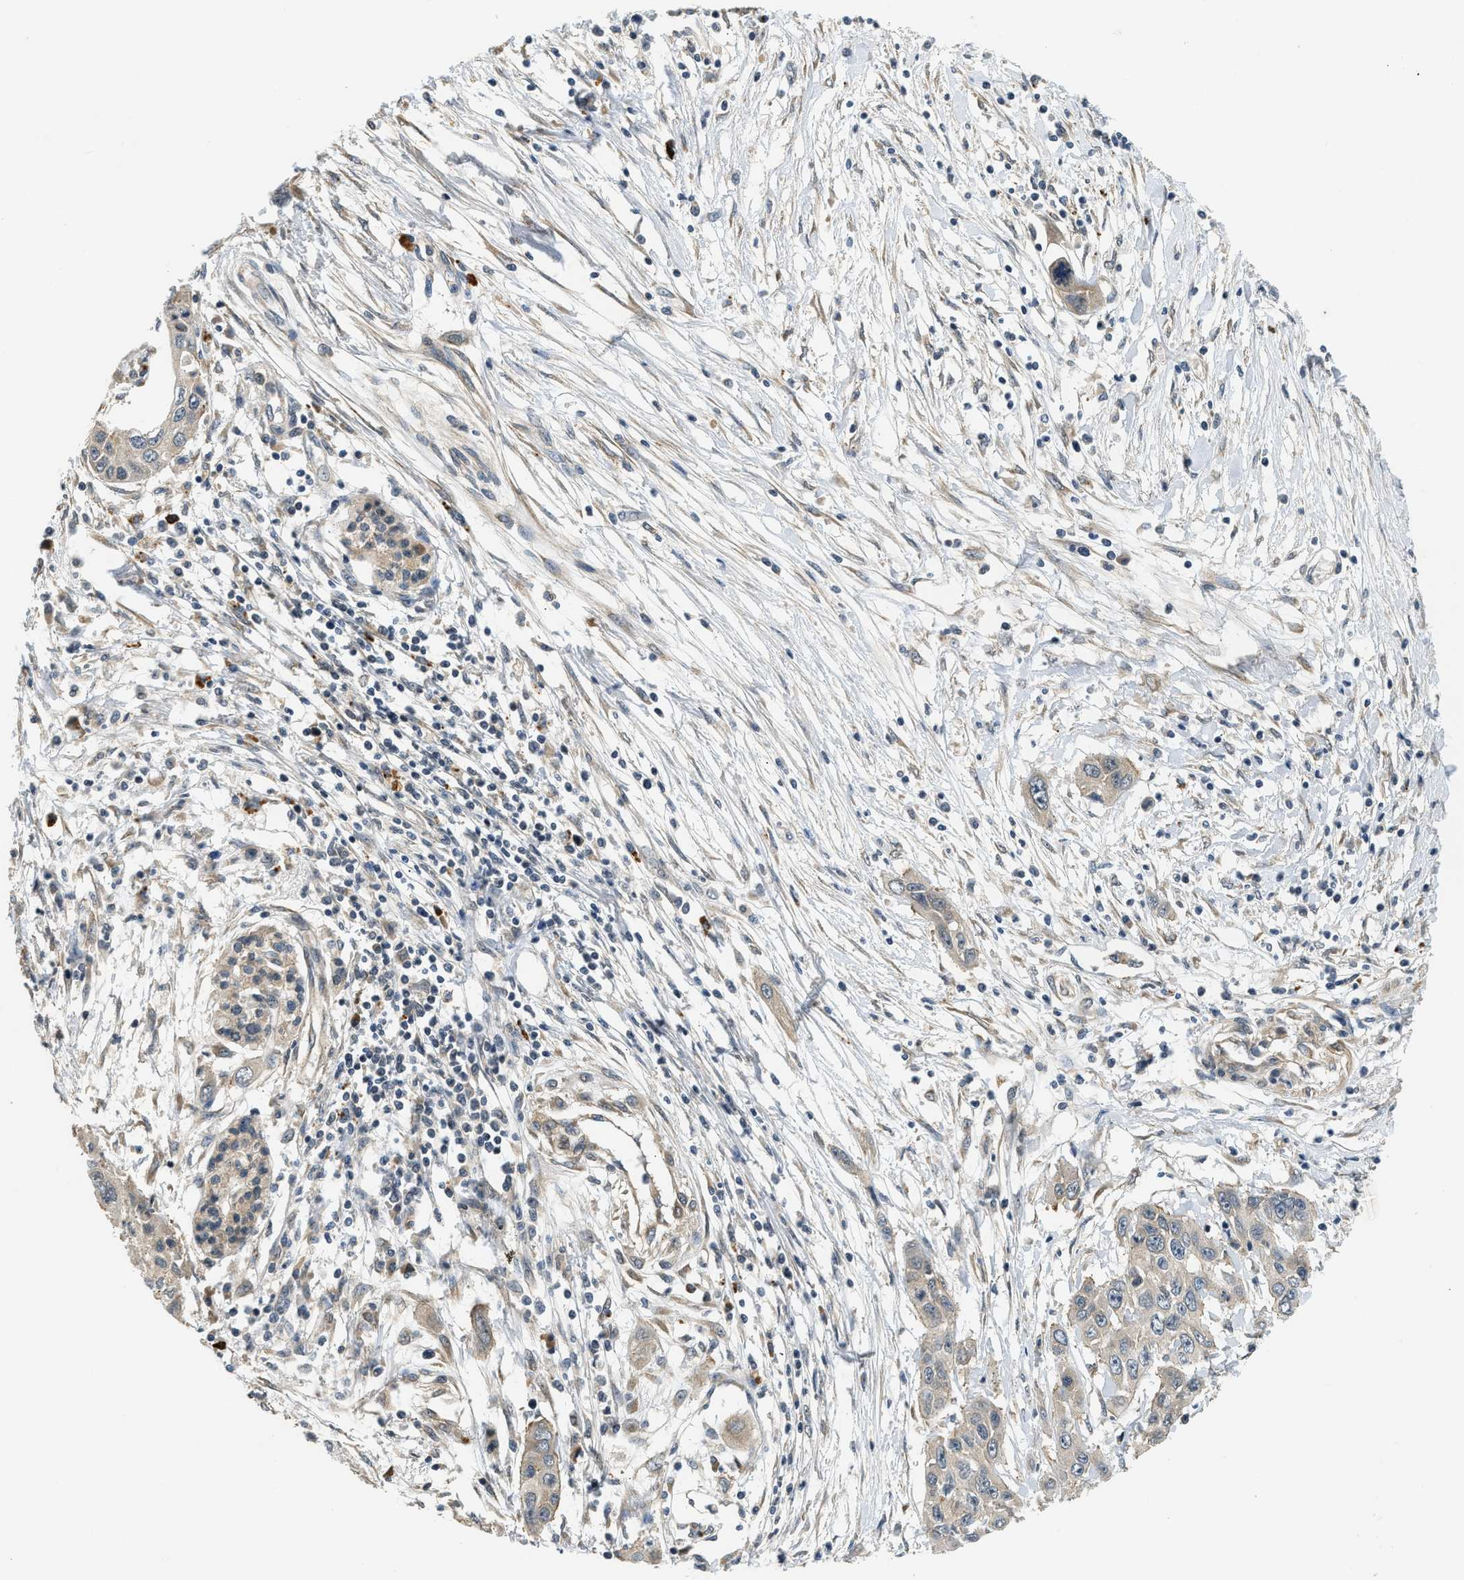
{"staining": {"intensity": "weak", "quantity": "<25%", "location": "cytoplasmic/membranous"}, "tissue": "pancreatic cancer", "cell_type": "Tumor cells", "image_type": "cancer", "snomed": [{"axis": "morphology", "description": "Adenocarcinoma, NOS"}, {"axis": "topography", "description": "Pancreas"}], "caption": "This is an immunohistochemistry (IHC) photomicrograph of pancreatic cancer (adenocarcinoma). There is no positivity in tumor cells.", "gene": "ADCY8", "patient": {"sex": "female", "age": 70}}